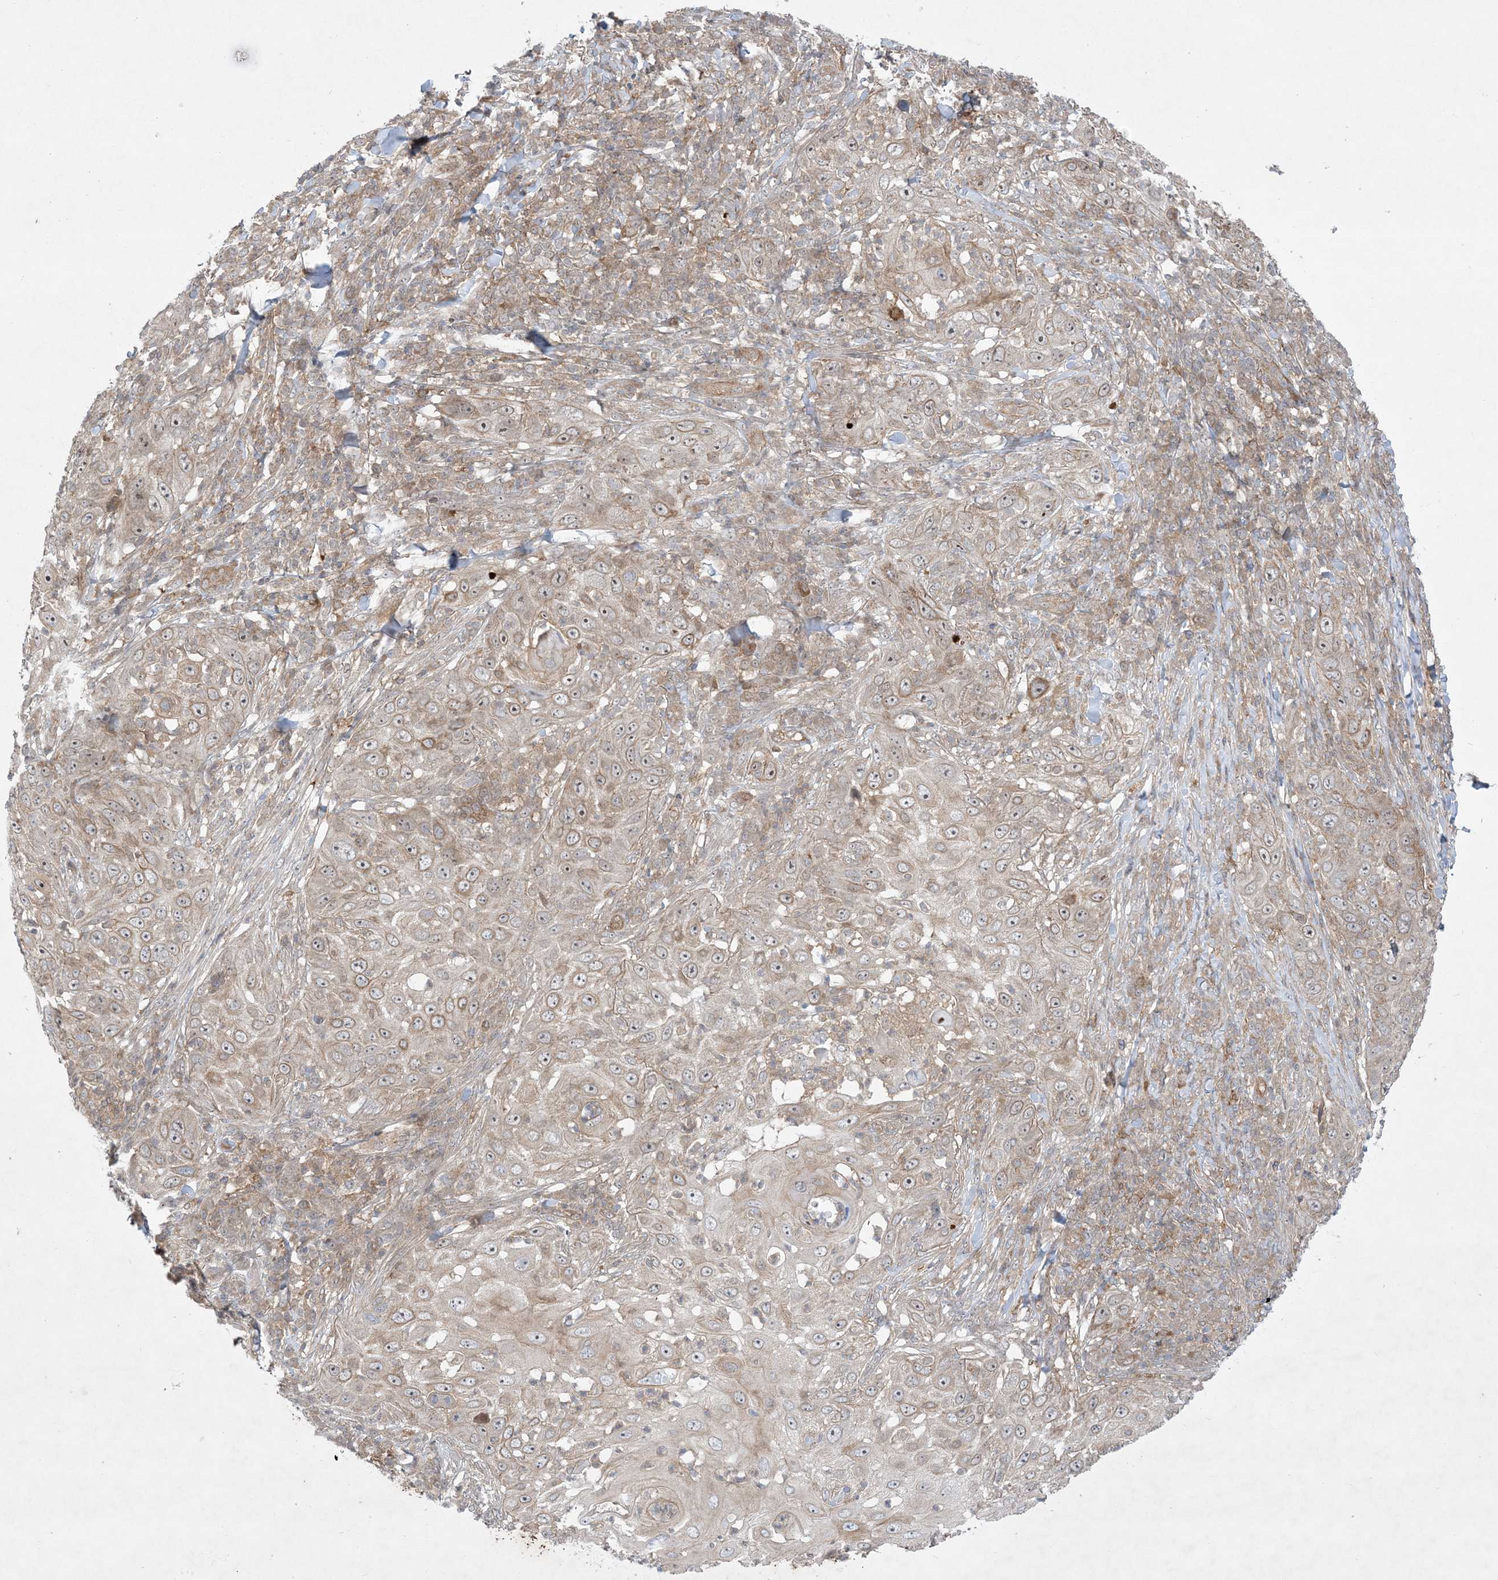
{"staining": {"intensity": "moderate", "quantity": "25%-75%", "location": "cytoplasmic/membranous,nuclear"}, "tissue": "skin cancer", "cell_type": "Tumor cells", "image_type": "cancer", "snomed": [{"axis": "morphology", "description": "Squamous cell carcinoma, NOS"}, {"axis": "topography", "description": "Skin"}], "caption": "High-magnification brightfield microscopy of skin cancer stained with DAB (3,3'-diaminobenzidine) (brown) and counterstained with hematoxylin (blue). tumor cells exhibit moderate cytoplasmic/membranous and nuclear expression is present in approximately25%-75% of cells. Immunohistochemistry stains the protein in brown and the nuclei are stained blue.", "gene": "SOGA3", "patient": {"sex": "female", "age": 44}}